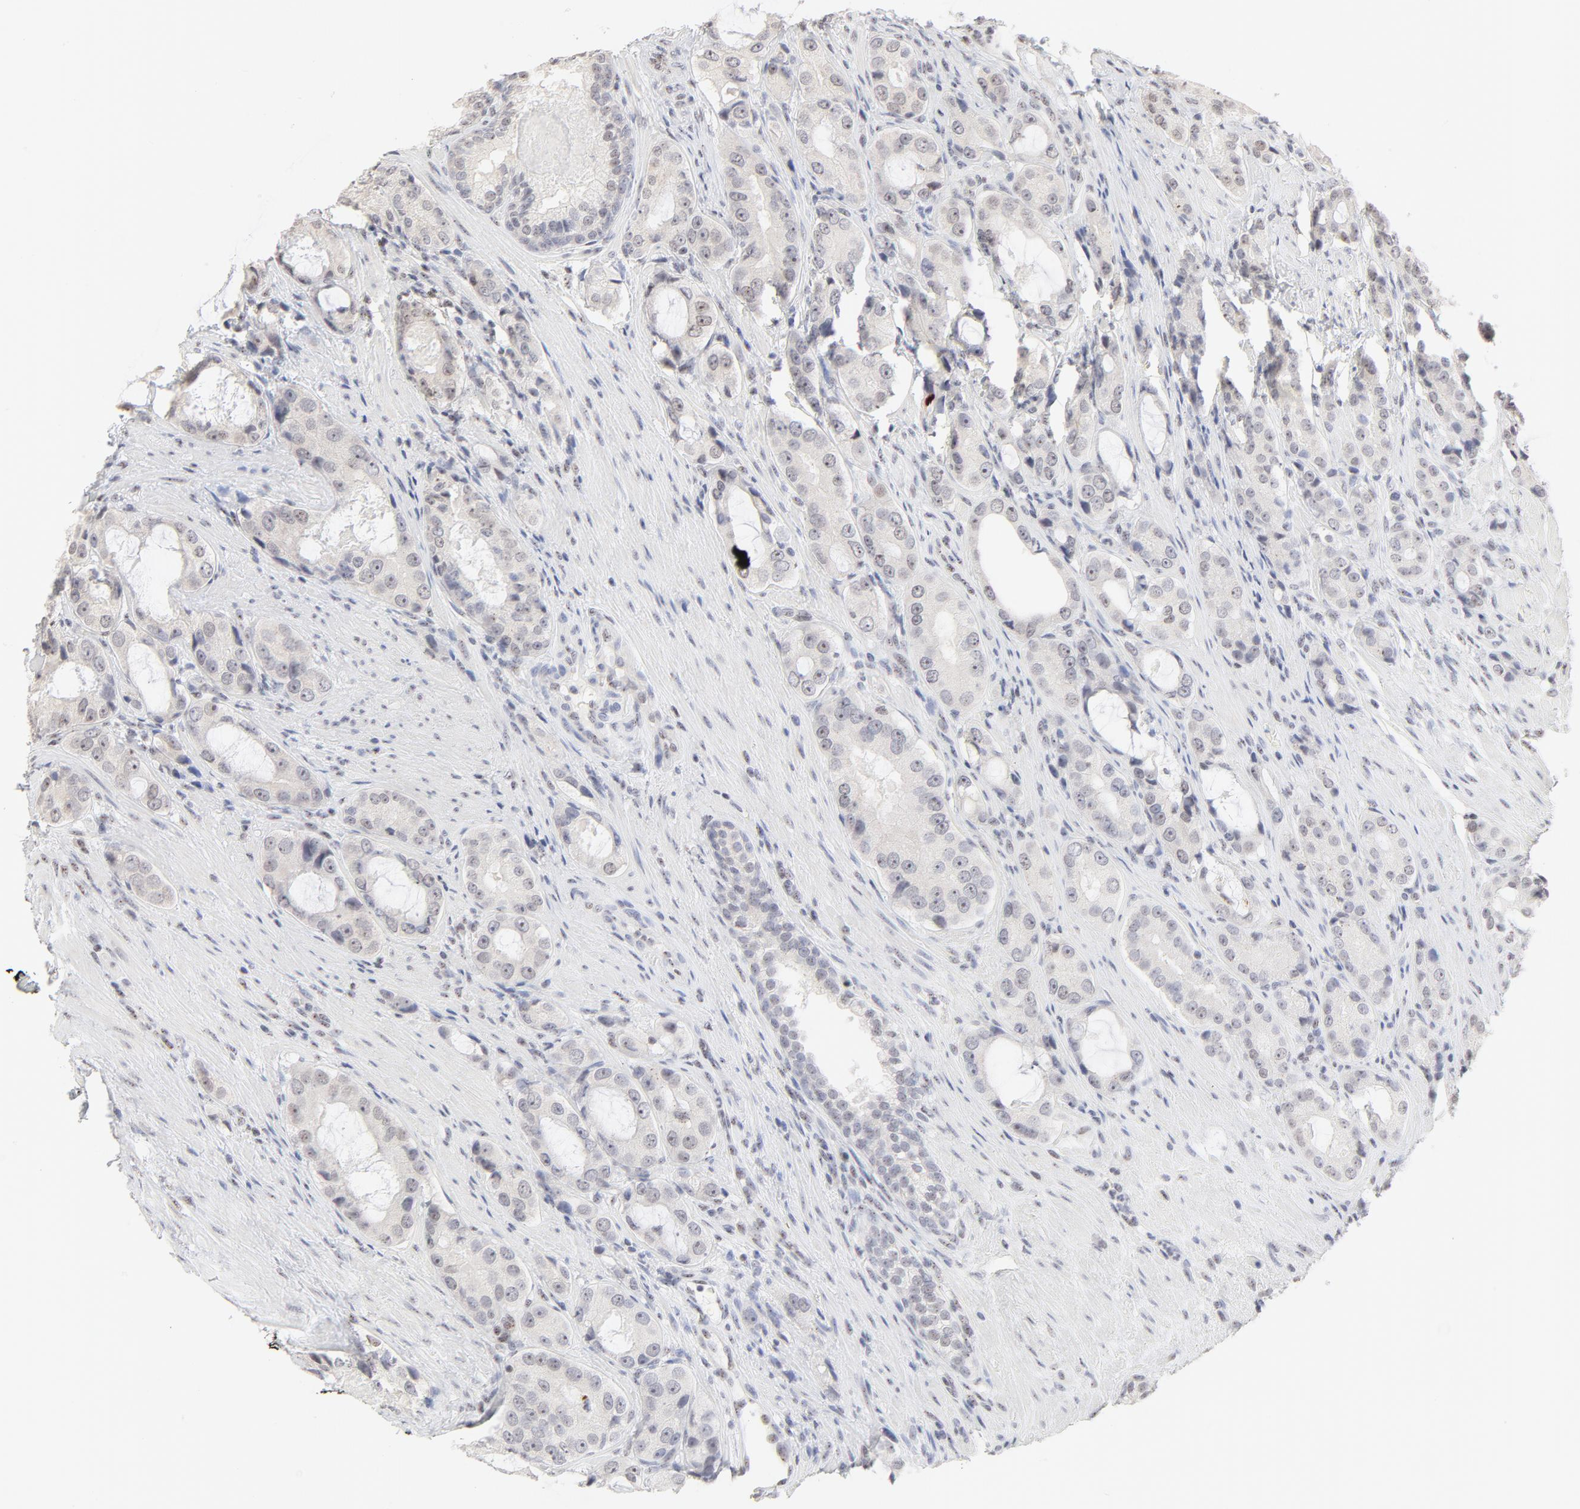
{"staining": {"intensity": "negative", "quantity": "none", "location": "none"}, "tissue": "prostate cancer", "cell_type": "Tumor cells", "image_type": "cancer", "snomed": [{"axis": "morphology", "description": "Adenocarcinoma, High grade"}, {"axis": "topography", "description": "Prostate"}], "caption": "A micrograph of human prostate adenocarcinoma (high-grade) is negative for staining in tumor cells.", "gene": "NFIL3", "patient": {"sex": "male", "age": 72}}